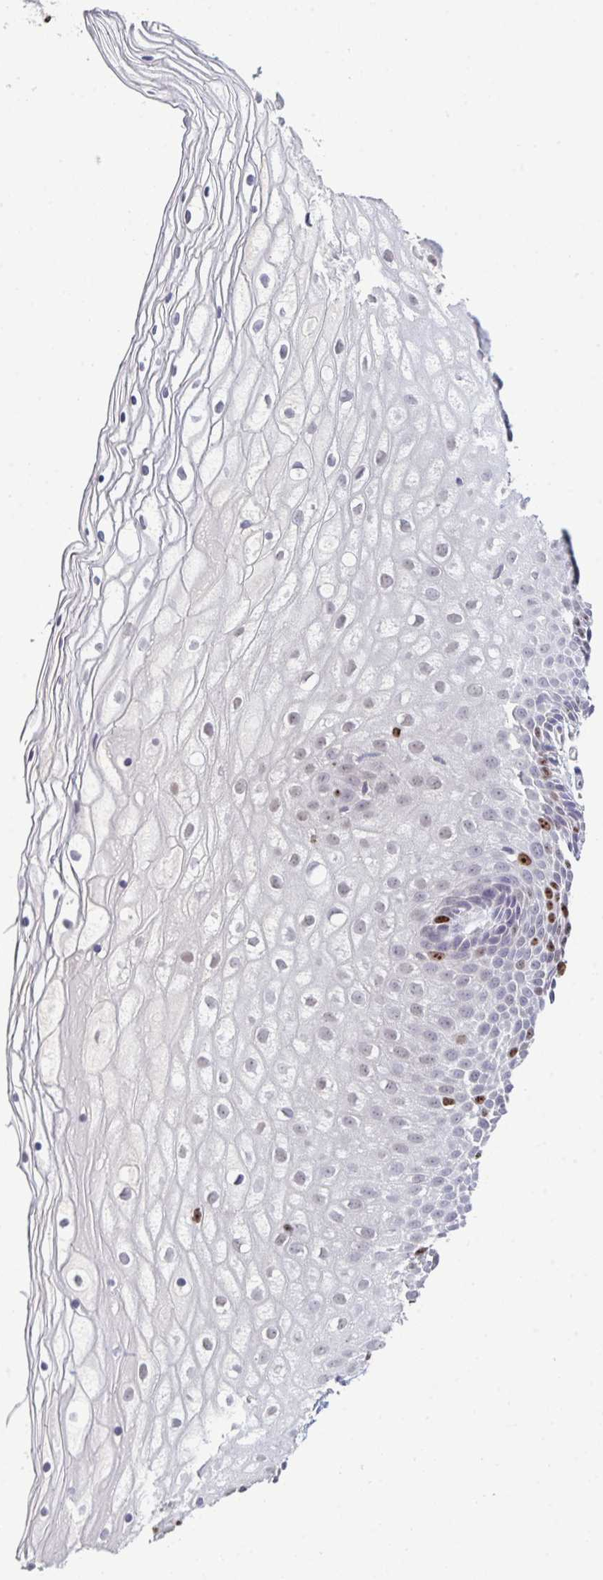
{"staining": {"intensity": "negative", "quantity": "none", "location": "none"}, "tissue": "cervix", "cell_type": "Glandular cells", "image_type": "normal", "snomed": [{"axis": "morphology", "description": "Normal tissue, NOS"}, {"axis": "topography", "description": "Cervix"}], "caption": "Image shows no protein expression in glandular cells of benign cervix.", "gene": "SETD7", "patient": {"sex": "female", "age": 36}}